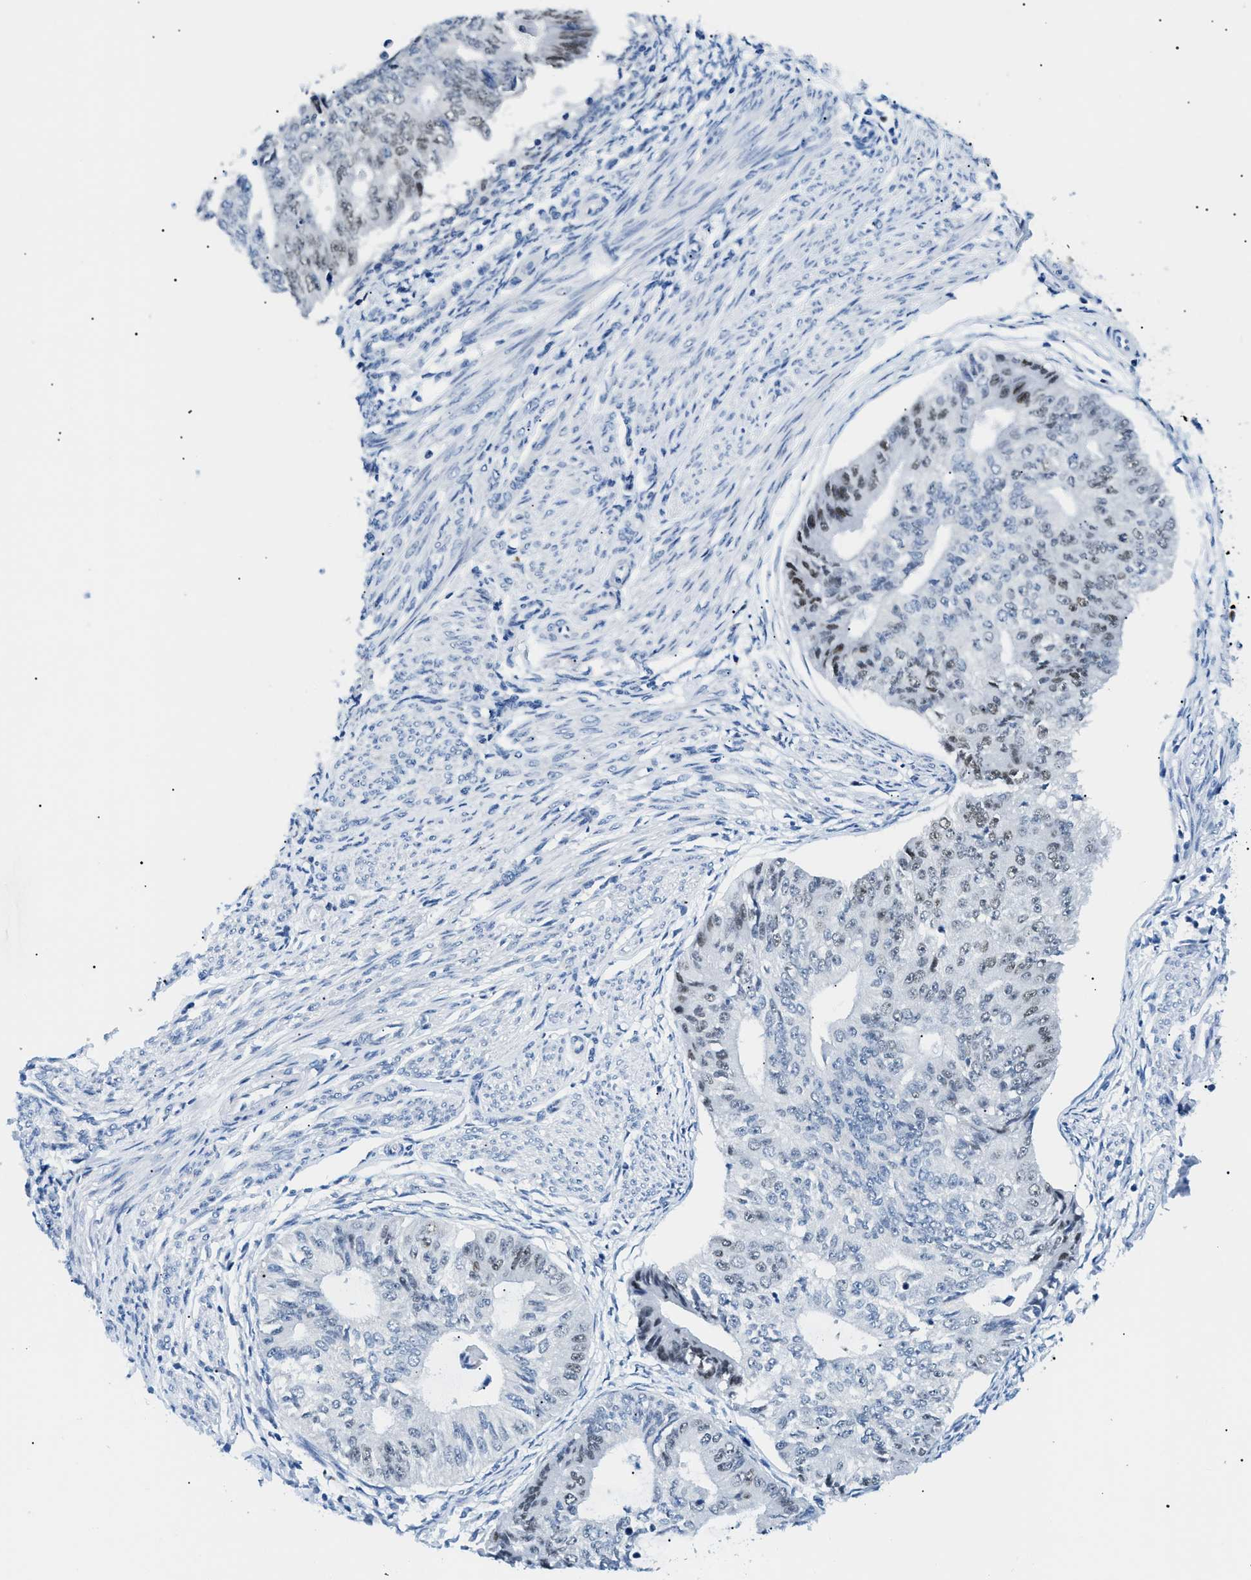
{"staining": {"intensity": "weak", "quantity": "25%-75%", "location": "nuclear"}, "tissue": "endometrial cancer", "cell_type": "Tumor cells", "image_type": "cancer", "snomed": [{"axis": "morphology", "description": "Adenocarcinoma, NOS"}, {"axis": "topography", "description": "Endometrium"}], "caption": "Brown immunohistochemical staining in endometrial cancer (adenocarcinoma) exhibits weak nuclear staining in about 25%-75% of tumor cells.", "gene": "SMARCC1", "patient": {"sex": "female", "age": 32}}